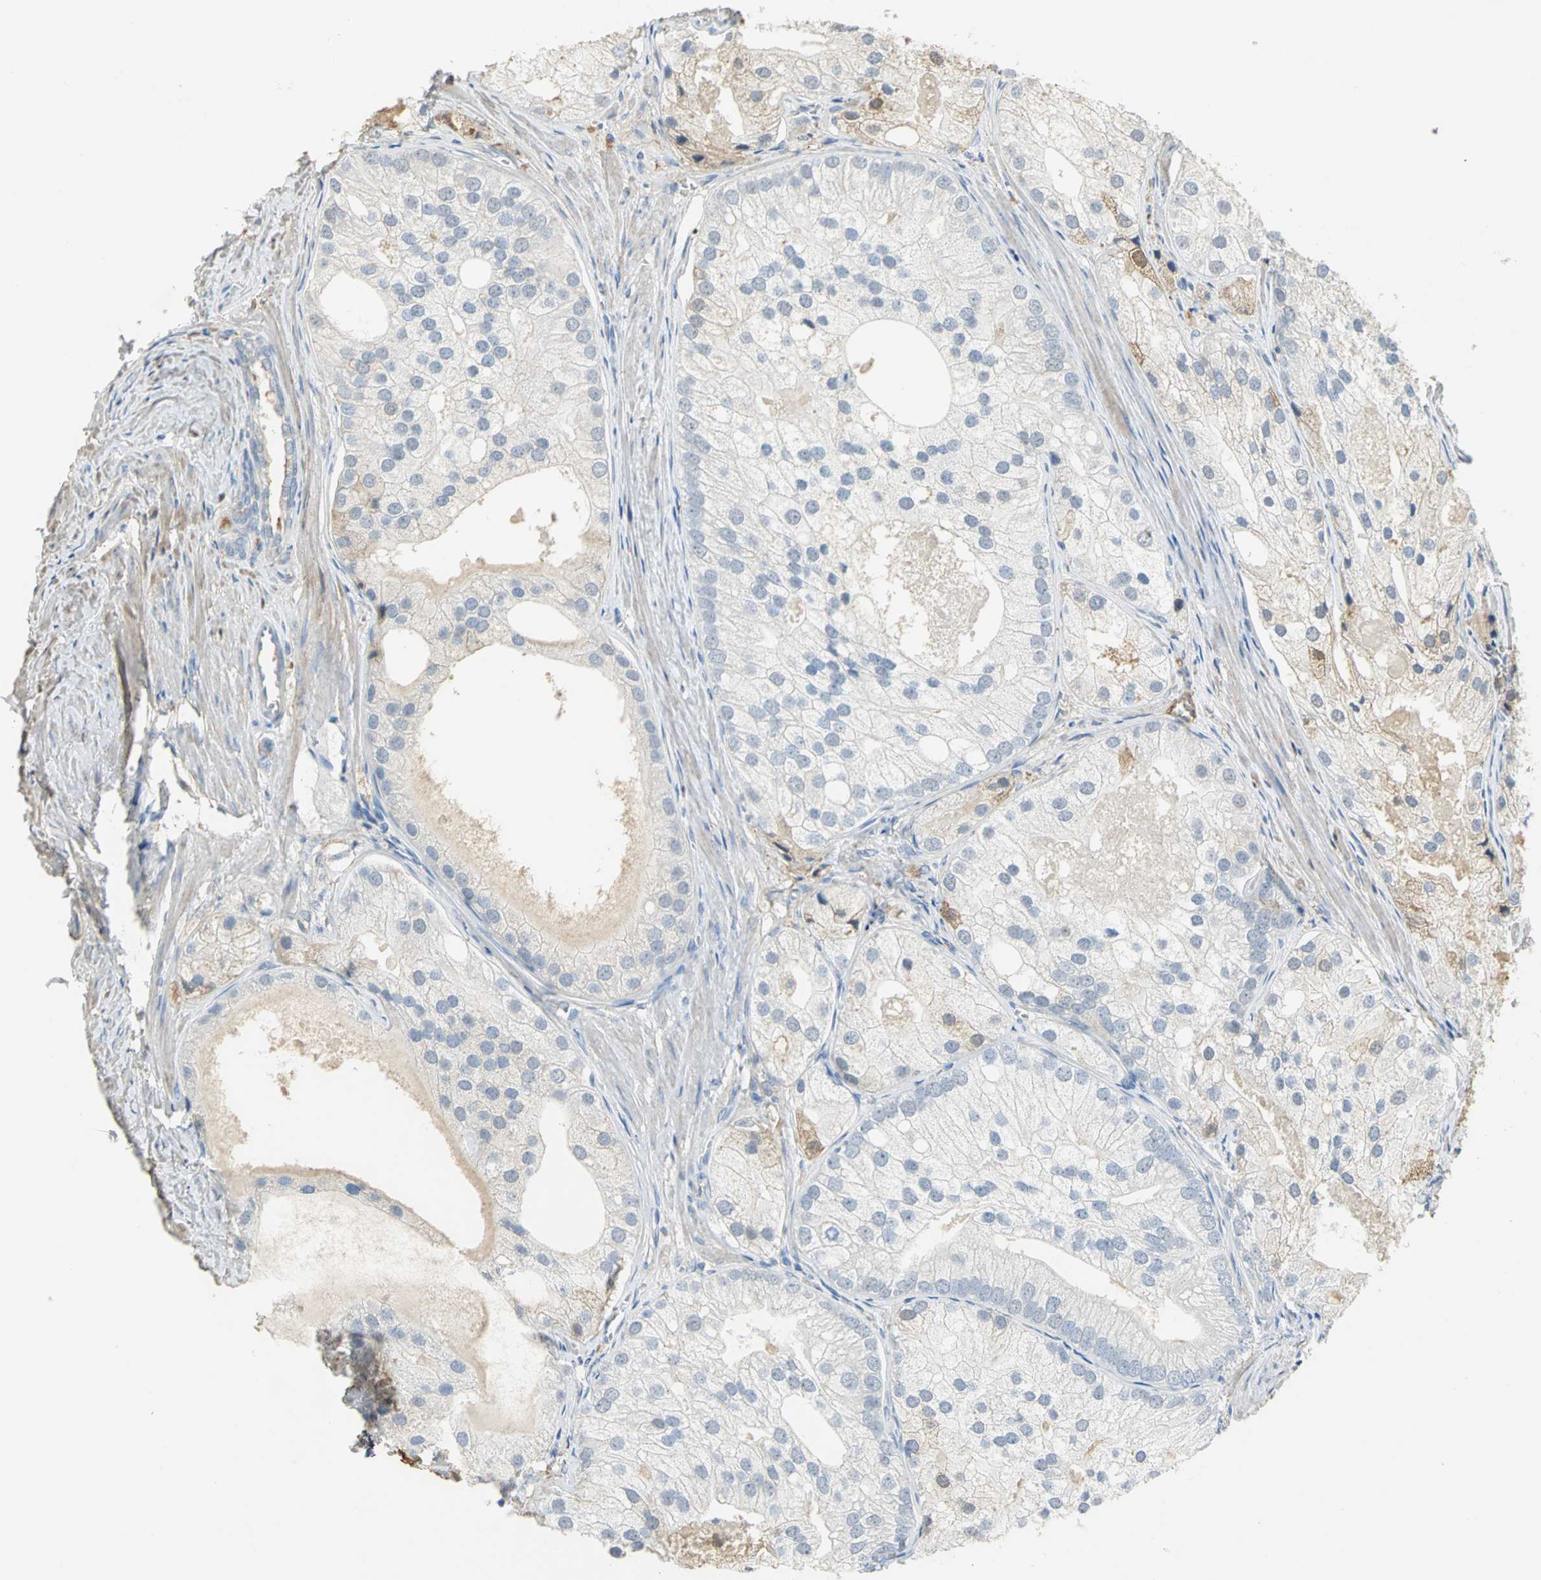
{"staining": {"intensity": "weak", "quantity": "25%-75%", "location": "cytoplasmic/membranous"}, "tissue": "prostate cancer", "cell_type": "Tumor cells", "image_type": "cancer", "snomed": [{"axis": "morphology", "description": "Adenocarcinoma, Low grade"}, {"axis": "topography", "description": "Prostate"}], "caption": "Protein staining of adenocarcinoma (low-grade) (prostate) tissue shows weak cytoplasmic/membranous expression in about 25%-75% of tumor cells.", "gene": "GYG2", "patient": {"sex": "male", "age": 69}}